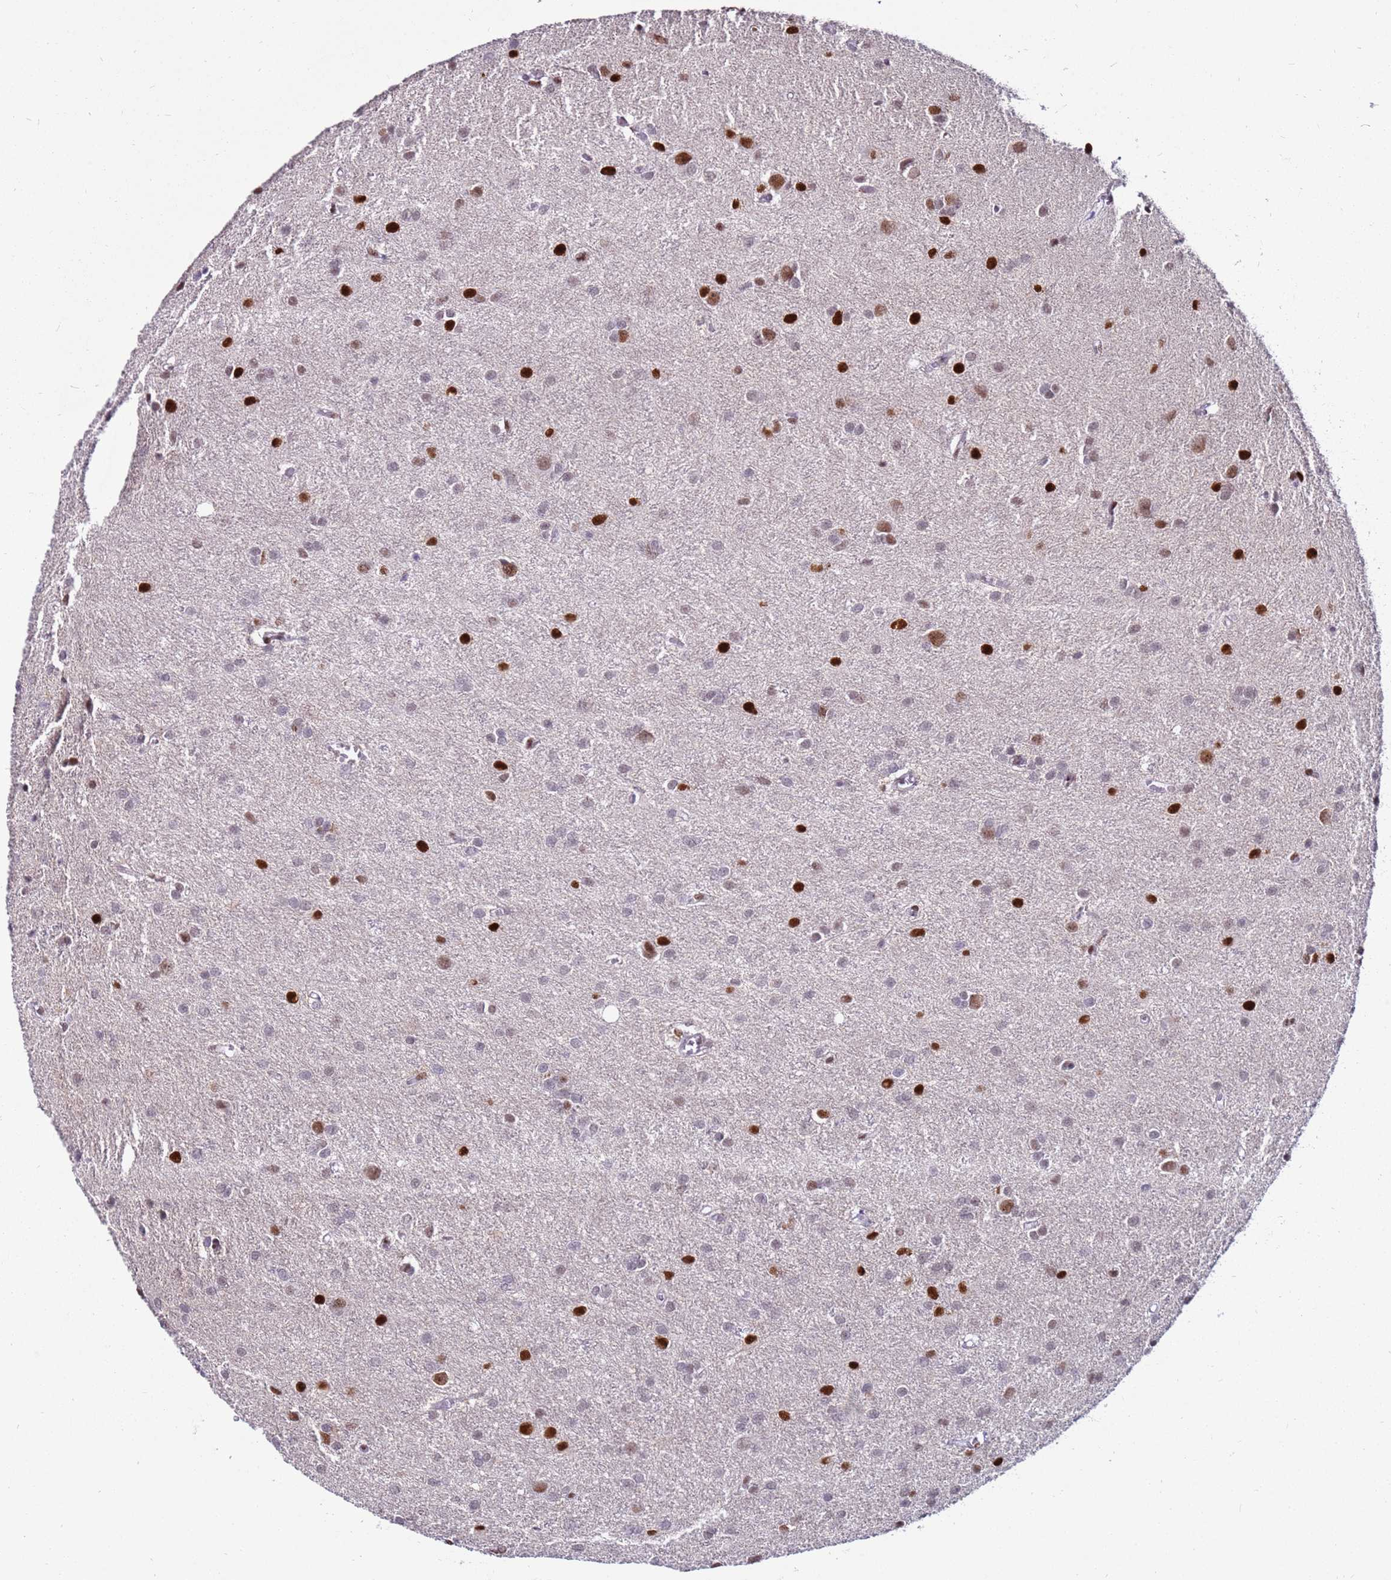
{"staining": {"intensity": "strong", "quantity": "<25%", "location": "nuclear"}, "tissue": "glioma", "cell_type": "Tumor cells", "image_type": "cancer", "snomed": [{"axis": "morphology", "description": "Glioma, malignant, High grade"}, {"axis": "topography", "description": "Brain"}], "caption": "IHC (DAB) staining of malignant high-grade glioma exhibits strong nuclear protein positivity in approximately <25% of tumor cells.", "gene": "KPNA4", "patient": {"sex": "female", "age": 50}}